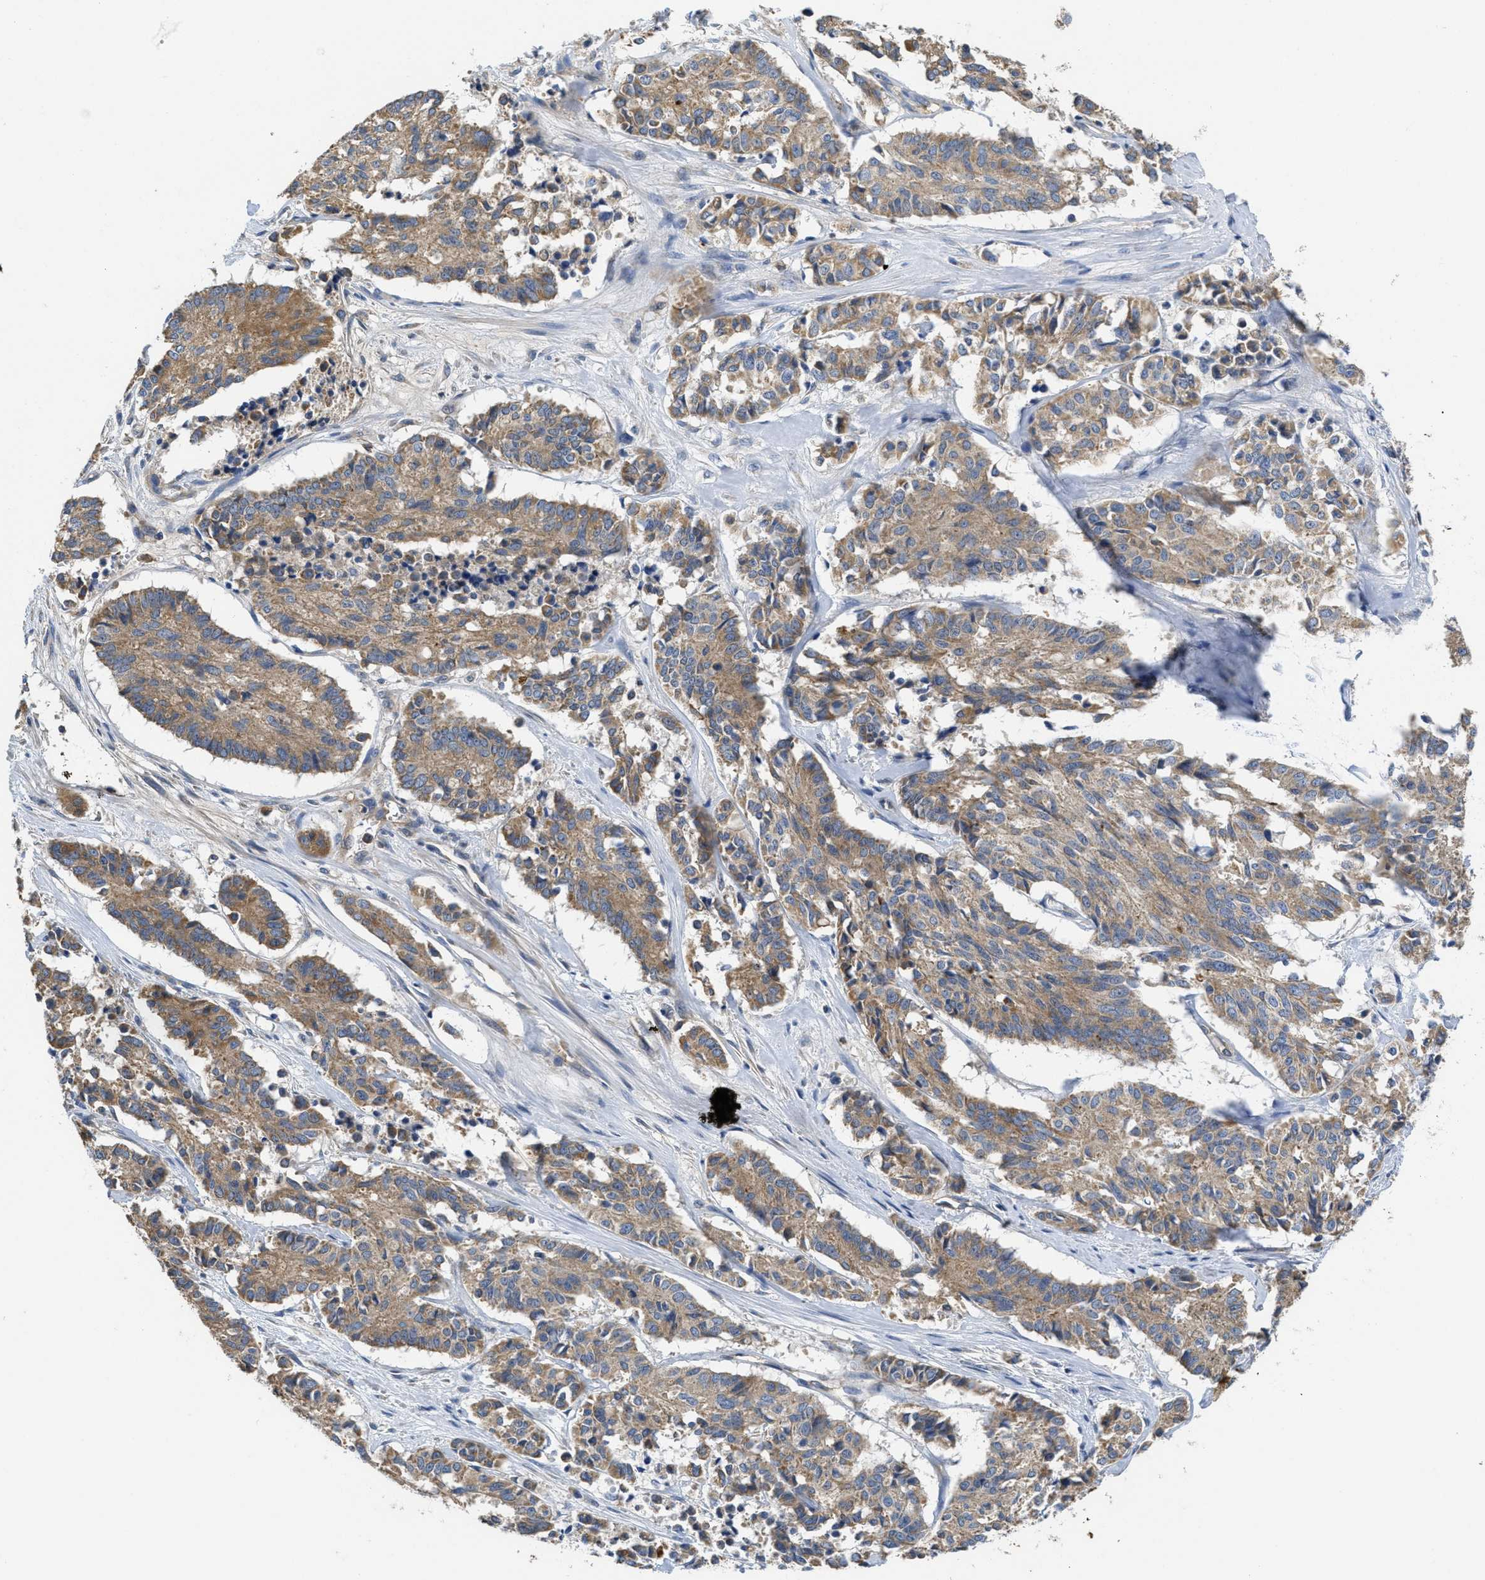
{"staining": {"intensity": "moderate", "quantity": ">75%", "location": "cytoplasmic/membranous"}, "tissue": "cervical cancer", "cell_type": "Tumor cells", "image_type": "cancer", "snomed": [{"axis": "morphology", "description": "Squamous cell carcinoma, NOS"}, {"axis": "topography", "description": "Cervix"}], "caption": "Cervical cancer (squamous cell carcinoma) was stained to show a protein in brown. There is medium levels of moderate cytoplasmic/membranous expression in about >75% of tumor cells.", "gene": "GALK1", "patient": {"sex": "female", "age": 35}}